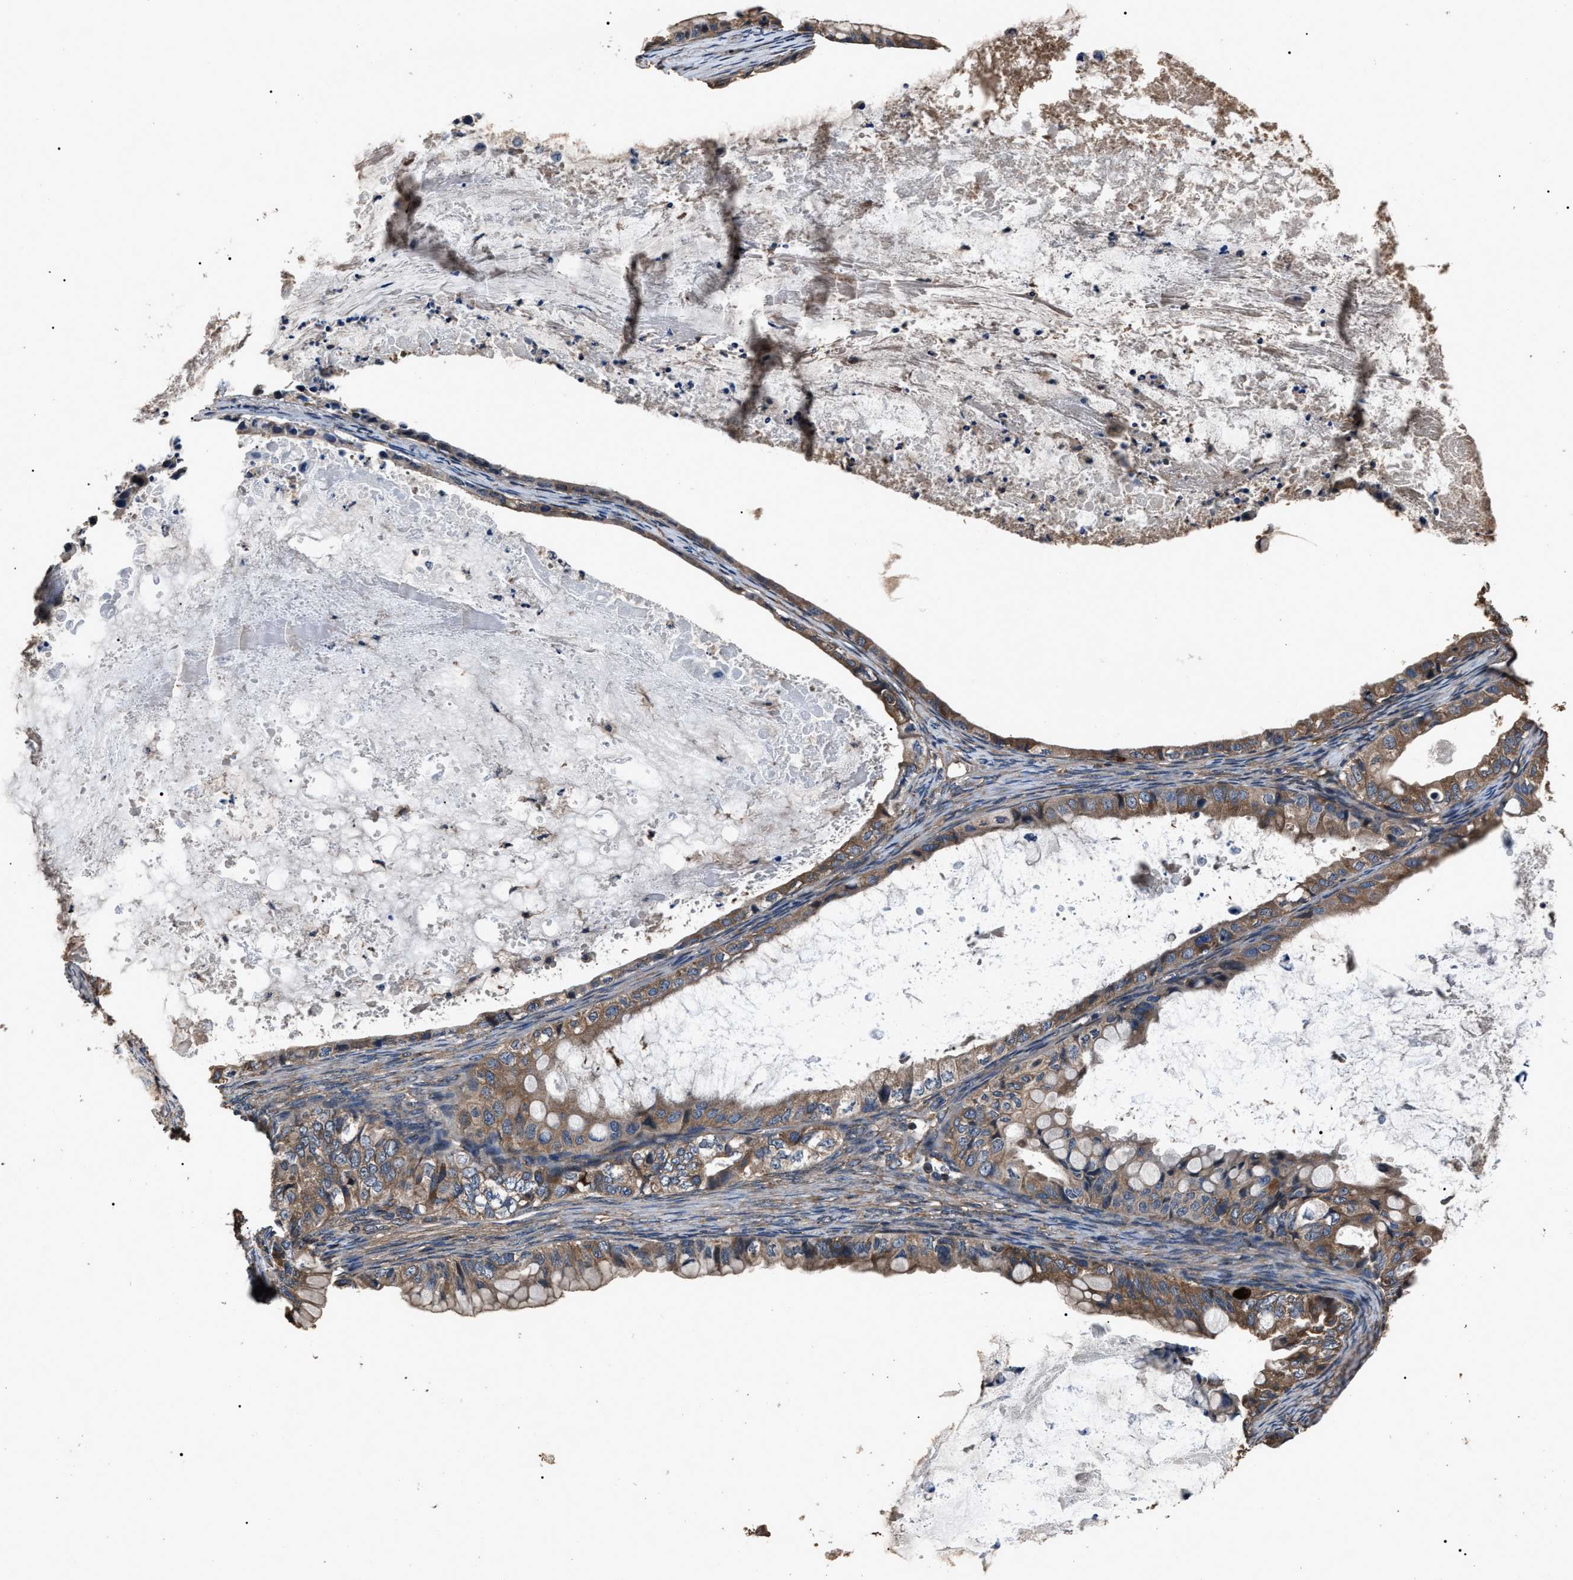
{"staining": {"intensity": "moderate", "quantity": ">75%", "location": "cytoplasmic/membranous"}, "tissue": "ovarian cancer", "cell_type": "Tumor cells", "image_type": "cancer", "snomed": [{"axis": "morphology", "description": "Cystadenocarcinoma, mucinous, NOS"}, {"axis": "topography", "description": "Ovary"}], "caption": "Moderate cytoplasmic/membranous protein positivity is present in approximately >75% of tumor cells in ovarian cancer (mucinous cystadenocarcinoma).", "gene": "RNF216", "patient": {"sex": "female", "age": 80}}